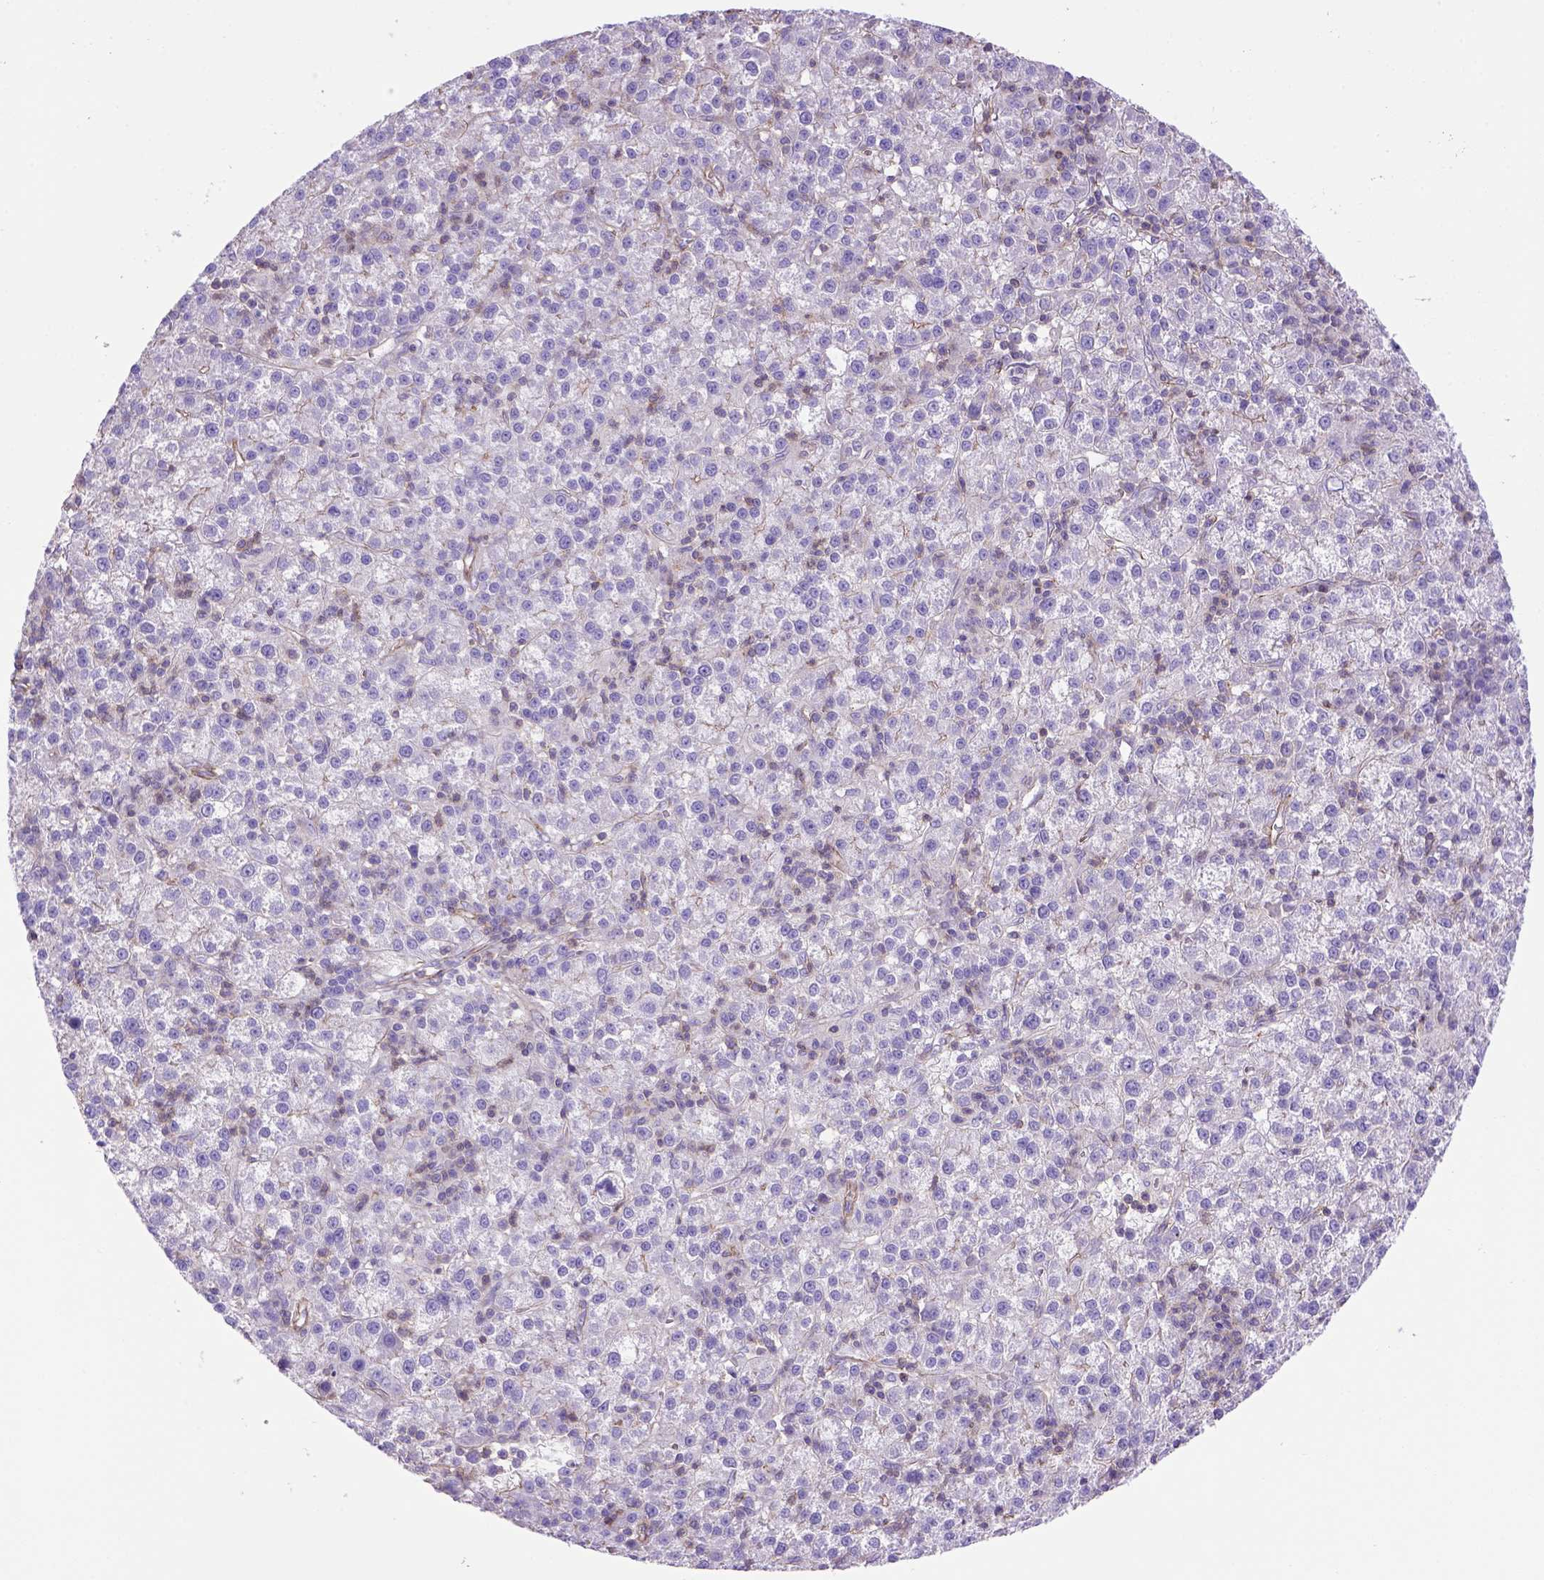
{"staining": {"intensity": "moderate", "quantity": "25%-75%", "location": "cytoplasmic/membranous"}, "tissue": "liver cancer", "cell_type": "Tumor cells", "image_type": "cancer", "snomed": [{"axis": "morphology", "description": "Carcinoma, Hepatocellular, NOS"}, {"axis": "topography", "description": "Liver"}], "caption": "The micrograph demonstrates staining of liver cancer (hepatocellular carcinoma), revealing moderate cytoplasmic/membranous protein expression (brown color) within tumor cells.", "gene": "PEX12", "patient": {"sex": "female", "age": 60}}